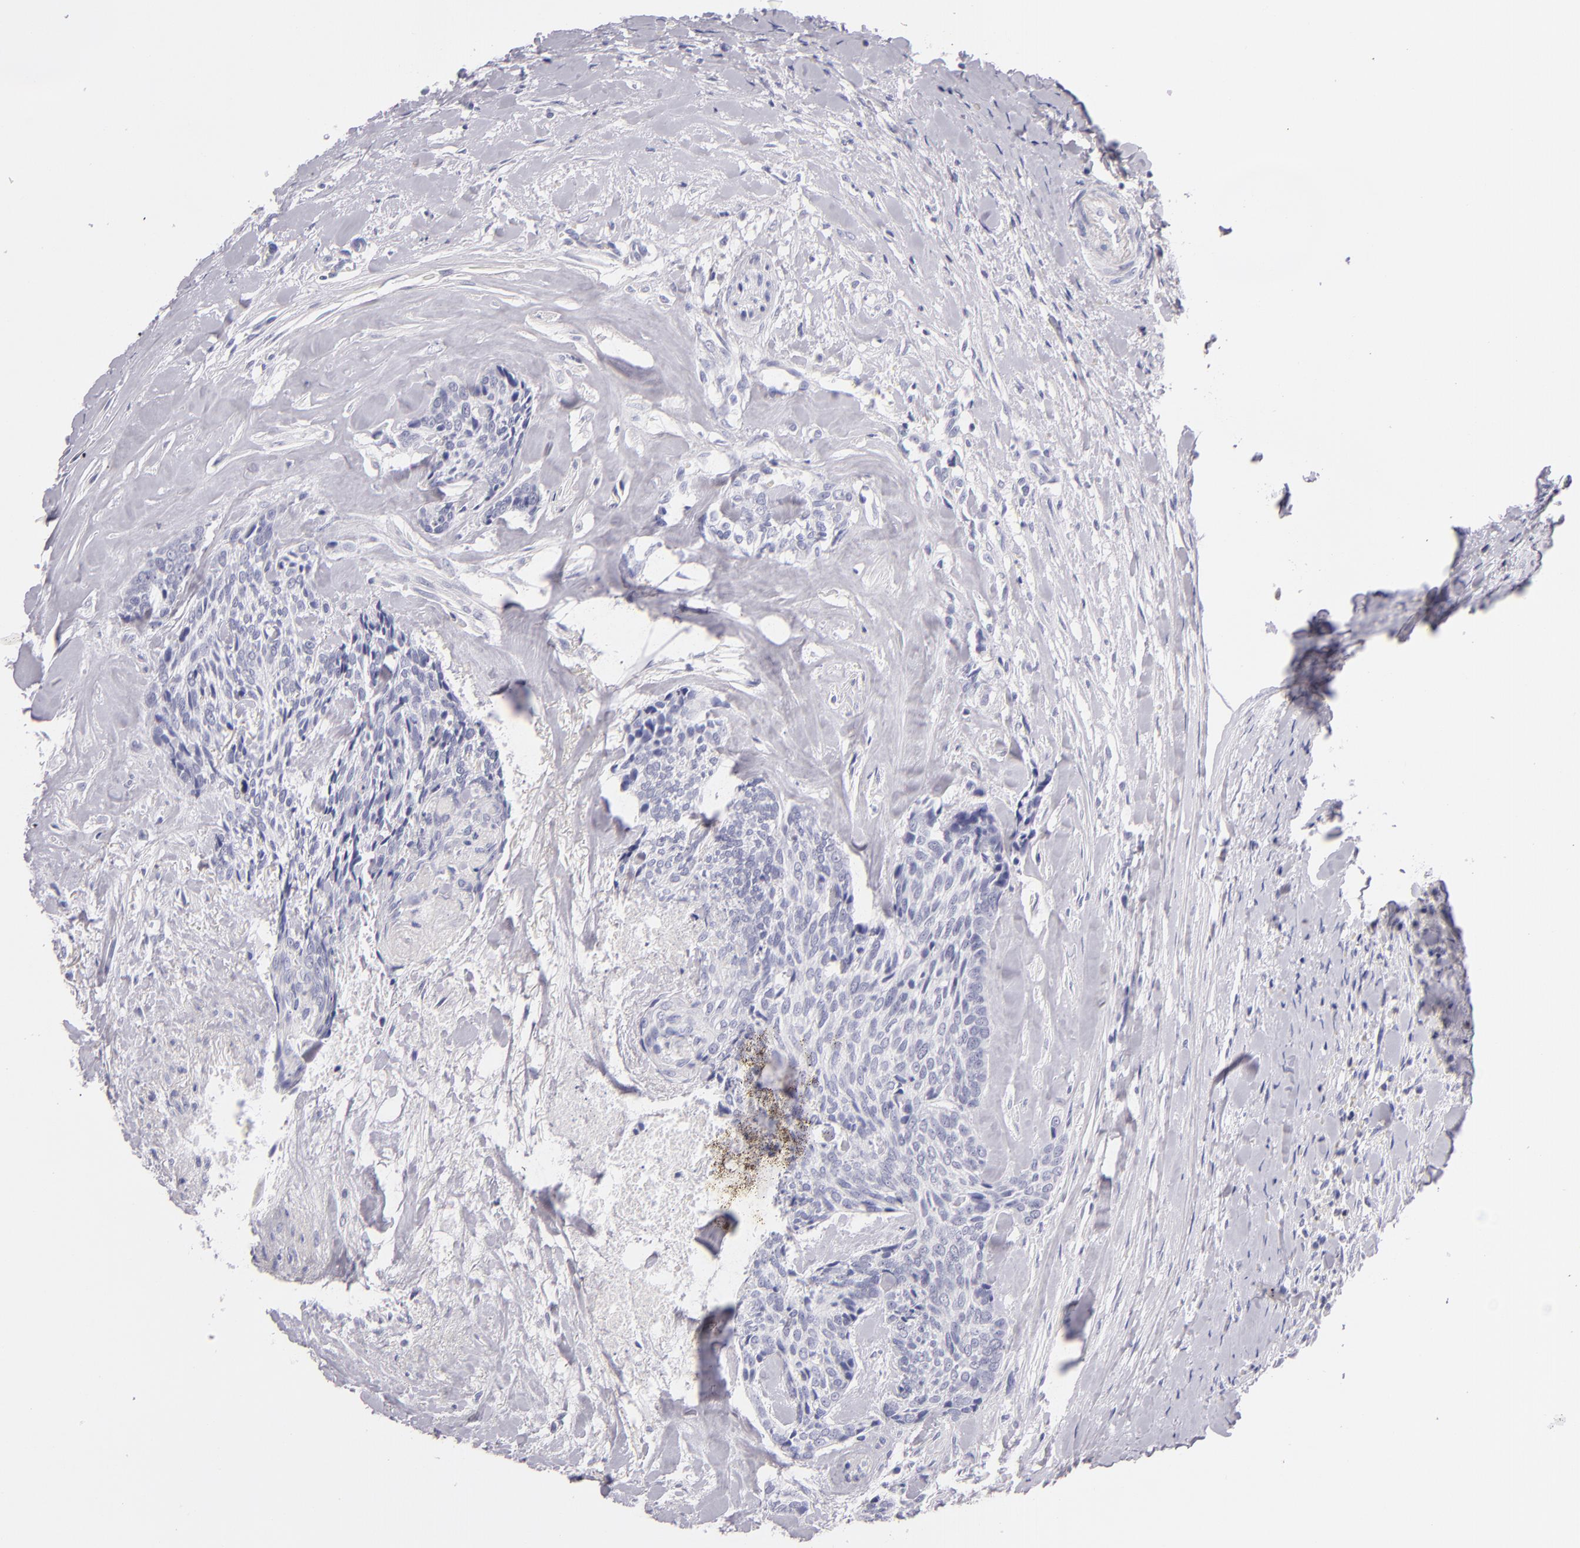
{"staining": {"intensity": "negative", "quantity": "none", "location": "none"}, "tissue": "head and neck cancer", "cell_type": "Tumor cells", "image_type": "cancer", "snomed": [{"axis": "morphology", "description": "Squamous cell carcinoma, NOS"}, {"axis": "topography", "description": "Salivary gland"}, {"axis": "topography", "description": "Head-Neck"}], "caption": "Immunohistochemistry (IHC) histopathology image of head and neck cancer stained for a protein (brown), which reveals no positivity in tumor cells. The staining was performed using DAB to visualize the protein expression in brown, while the nuclei were stained in blue with hematoxylin (Magnification: 20x).", "gene": "CD48", "patient": {"sex": "male", "age": 70}}